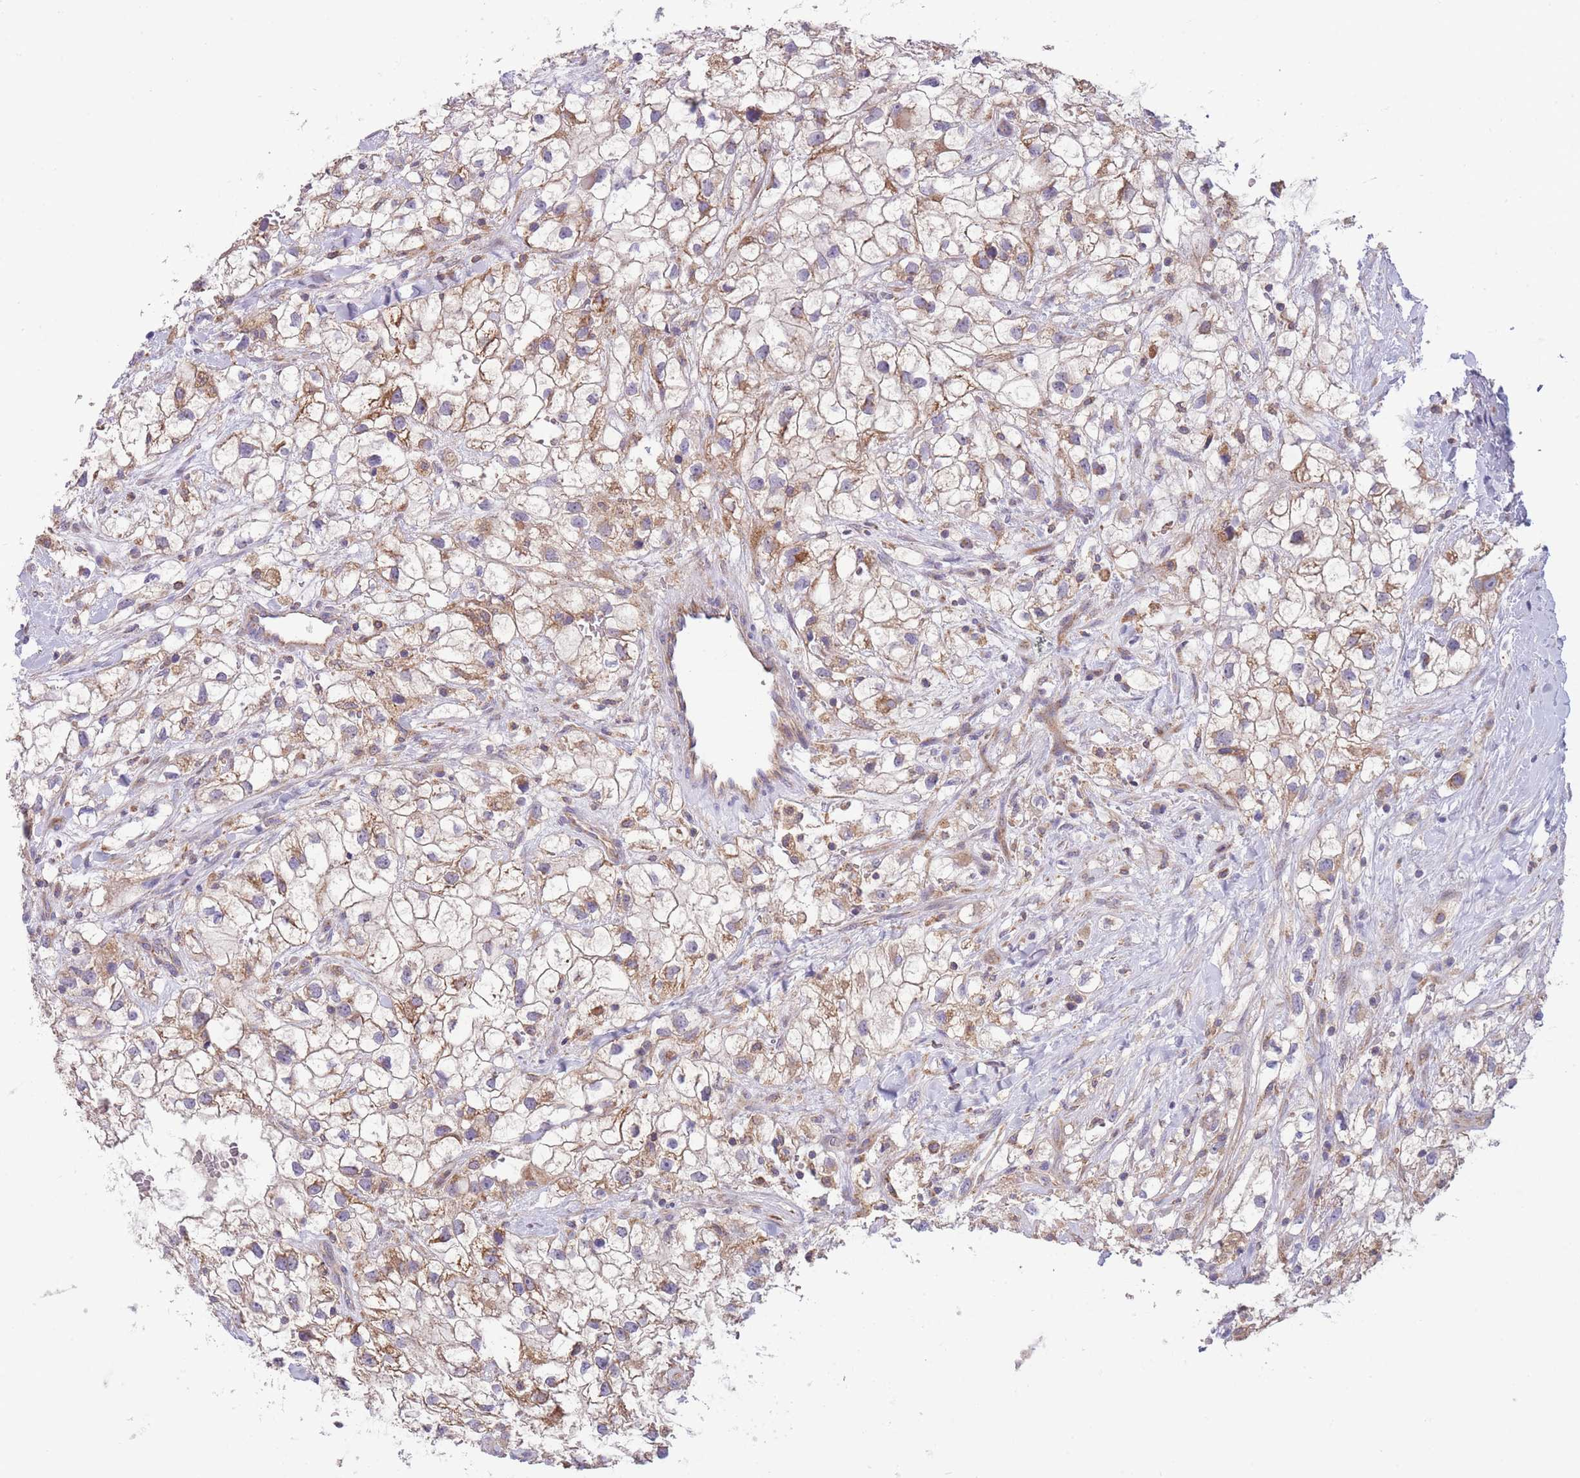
{"staining": {"intensity": "moderate", "quantity": "25%-75%", "location": "cytoplasmic/membranous"}, "tissue": "renal cancer", "cell_type": "Tumor cells", "image_type": "cancer", "snomed": [{"axis": "morphology", "description": "Adenocarcinoma, NOS"}, {"axis": "topography", "description": "Kidney"}], "caption": "This image reveals renal adenocarcinoma stained with immunohistochemistry to label a protein in brown. The cytoplasmic/membranous of tumor cells show moderate positivity for the protein. Nuclei are counter-stained blue.", "gene": "SLC25A42", "patient": {"sex": "male", "age": 59}}